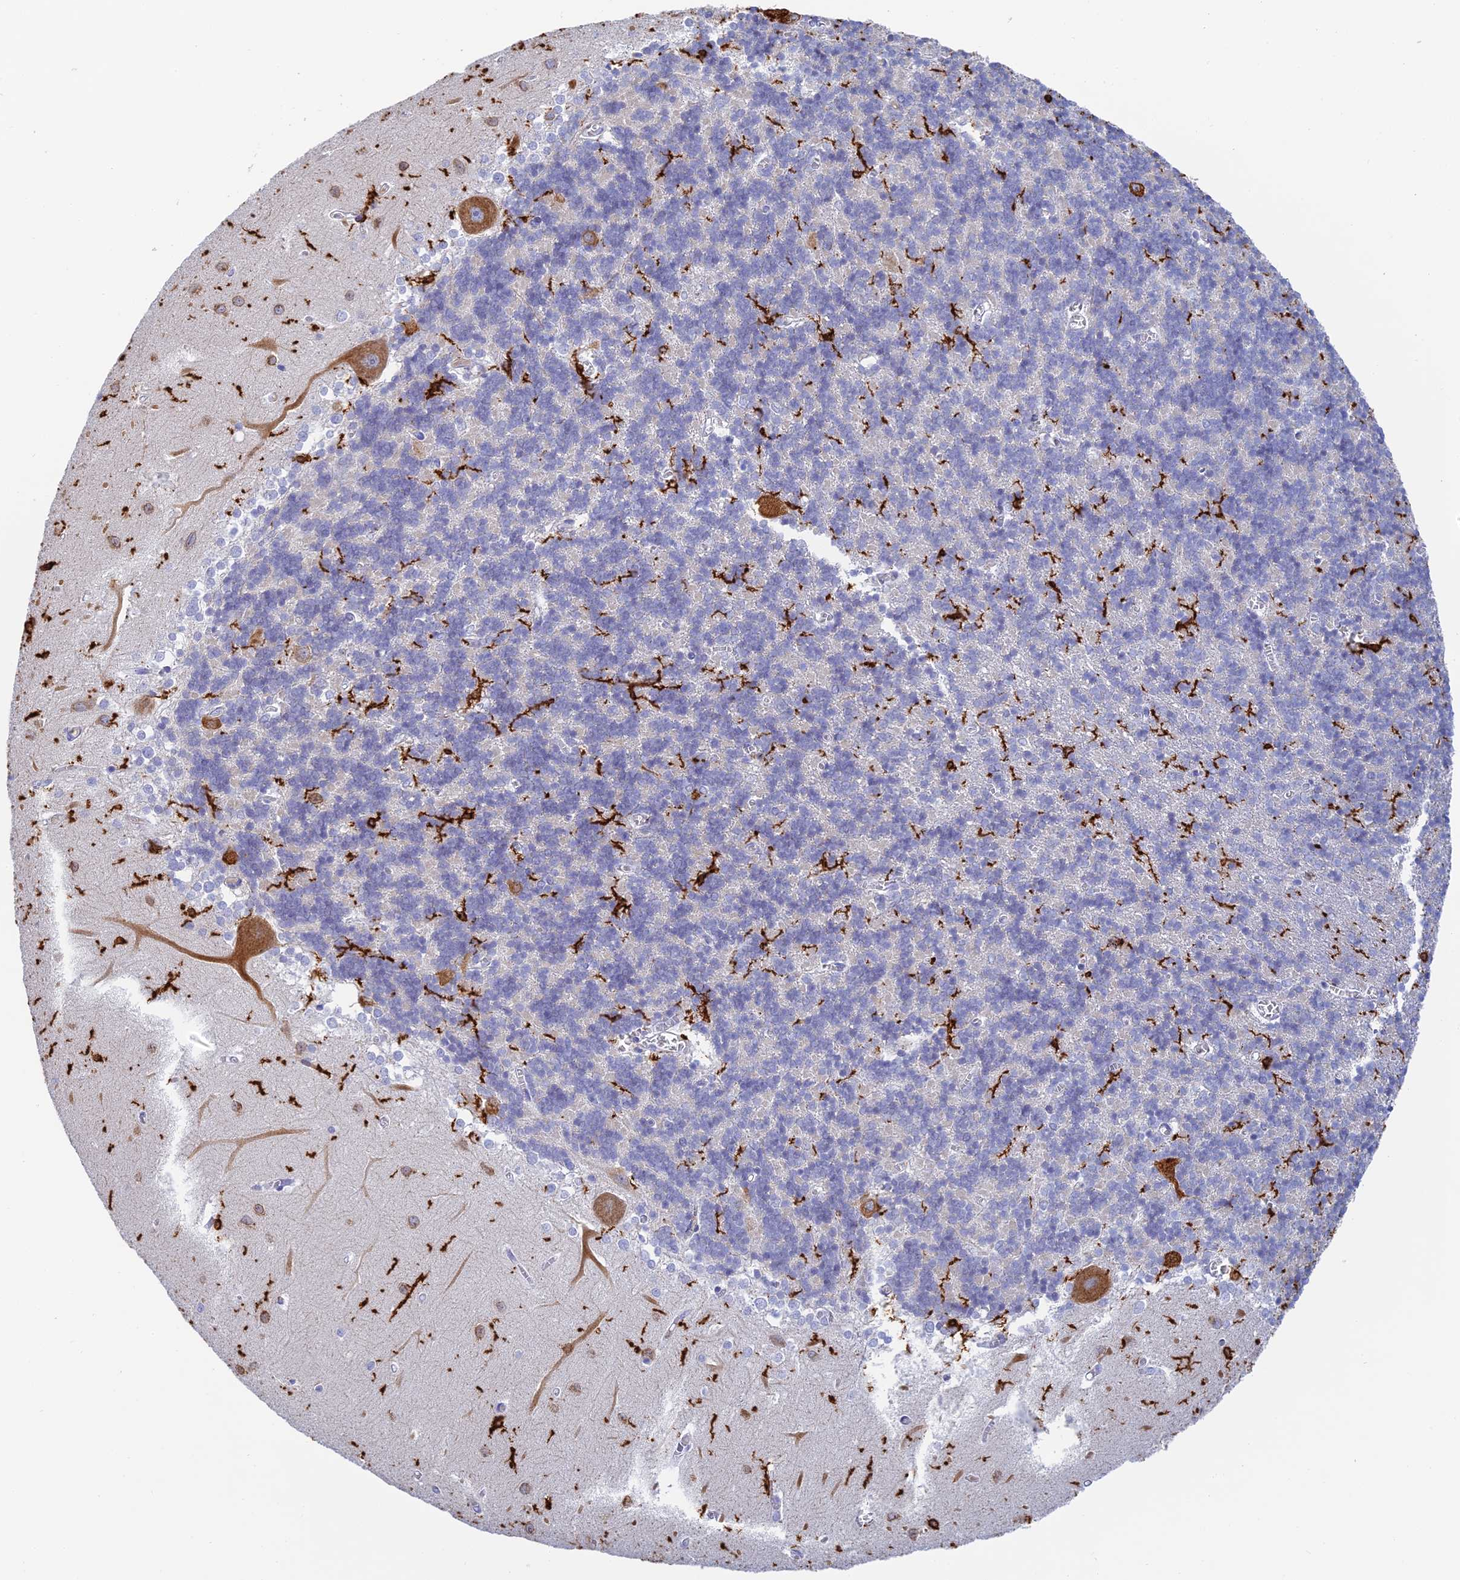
{"staining": {"intensity": "negative", "quantity": "none", "location": "none"}, "tissue": "cerebellum", "cell_type": "Cells in granular layer", "image_type": "normal", "snomed": [{"axis": "morphology", "description": "Normal tissue, NOS"}, {"axis": "topography", "description": "Cerebellum"}], "caption": "The histopathology image shows no staining of cells in granular layer in benign cerebellum.", "gene": "CEP152", "patient": {"sex": "male", "age": 37}}